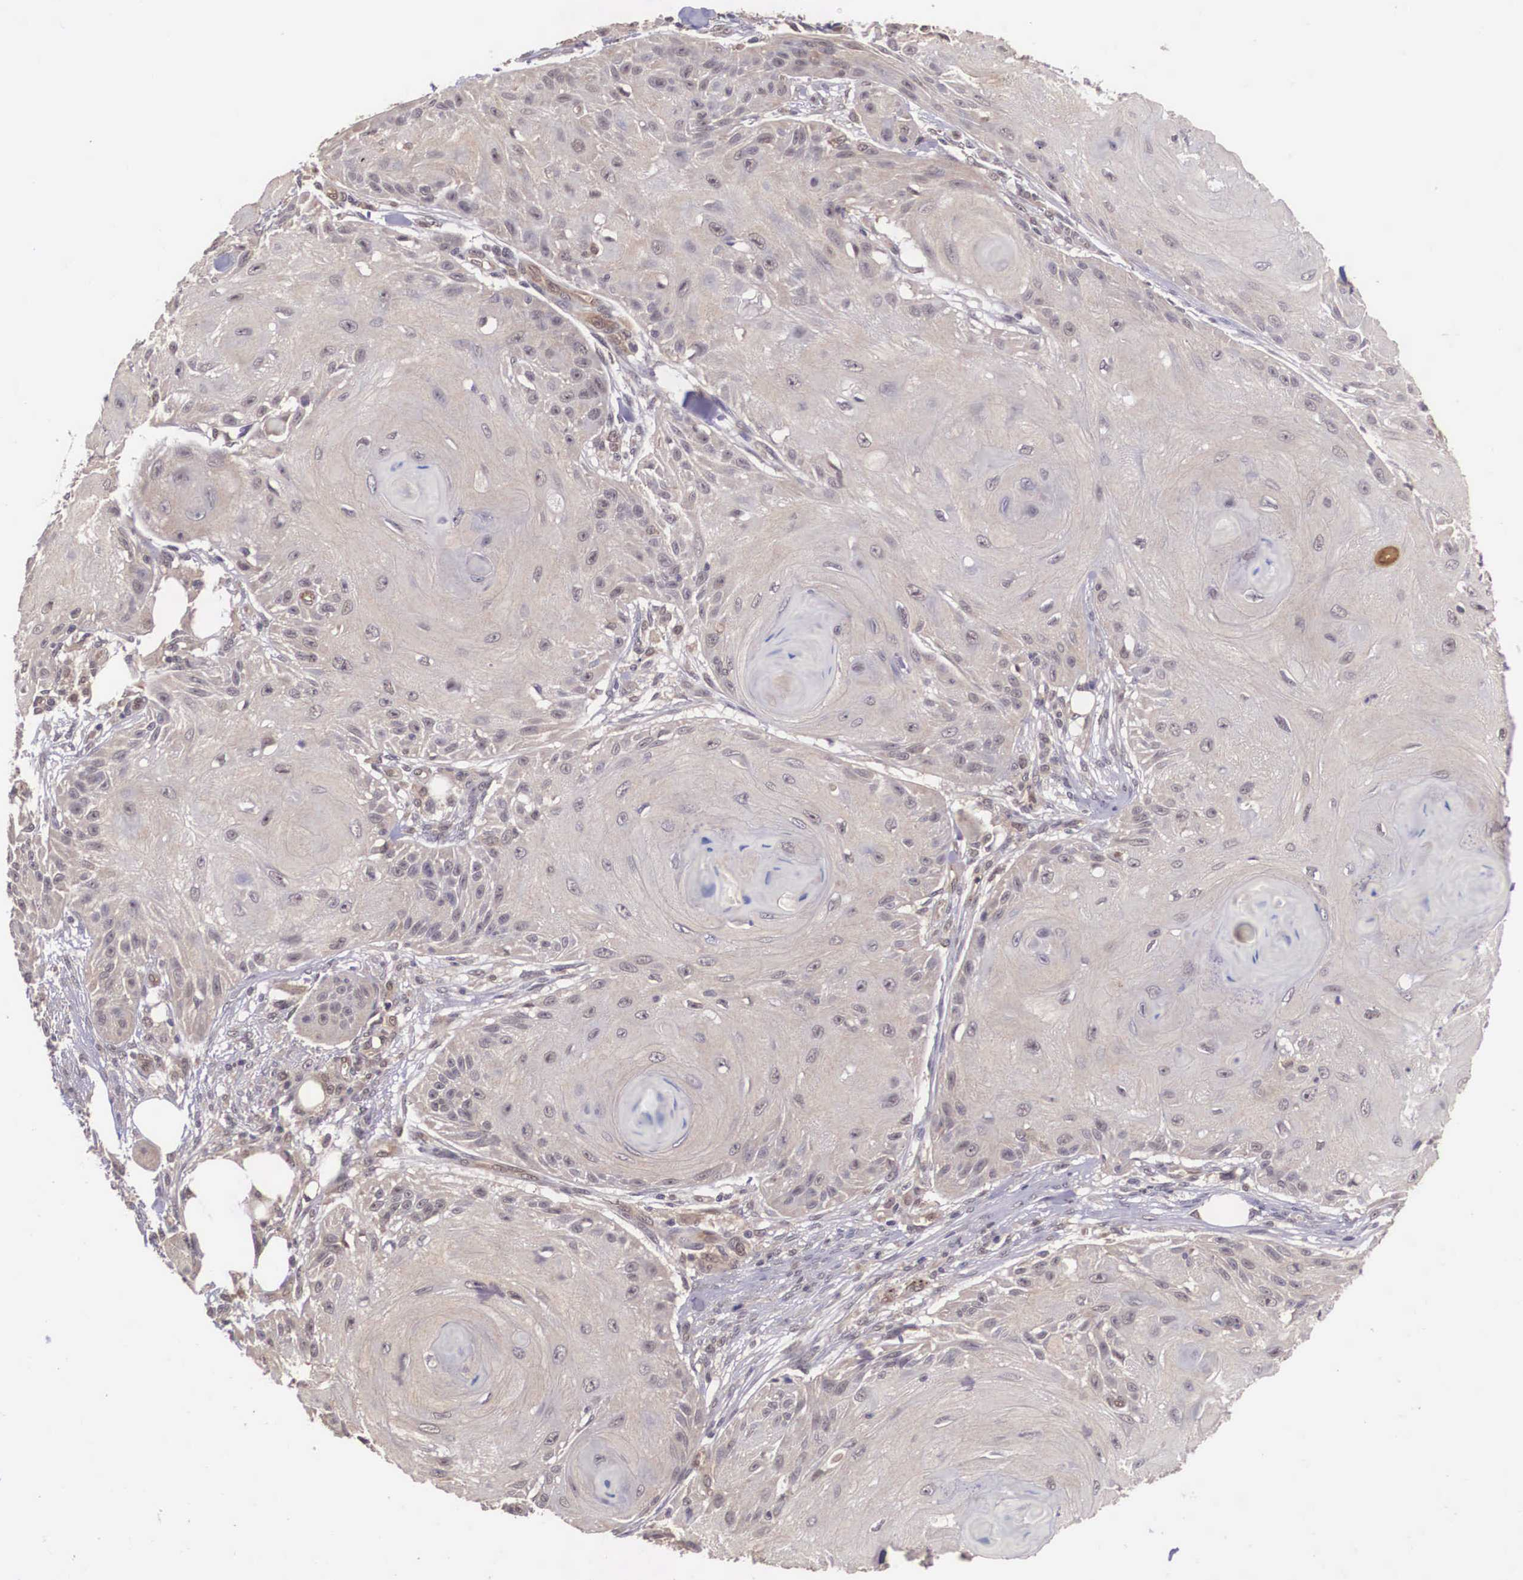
{"staining": {"intensity": "weak", "quantity": ">75%", "location": "cytoplasmic/membranous"}, "tissue": "skin cancer", "cell_type": "Tumor cells", "image_type": "cancer", "snomed": [{"axis": "morphology", "description": "Squamous cell carcinoma, NOS"}, {"axis": "topography", "description": "Skin"}], "caption": "Immunohistochemistry (IHC) photomicrograph of squamous cell carcinoma (skin) stained for a protein (brown), which demonstrates low levels of weak cytoplasmic/membranous staining in approximately >75% of tumor cells.", "gene": "VASH1", "patient": {"sex": "female", "age": 88}}